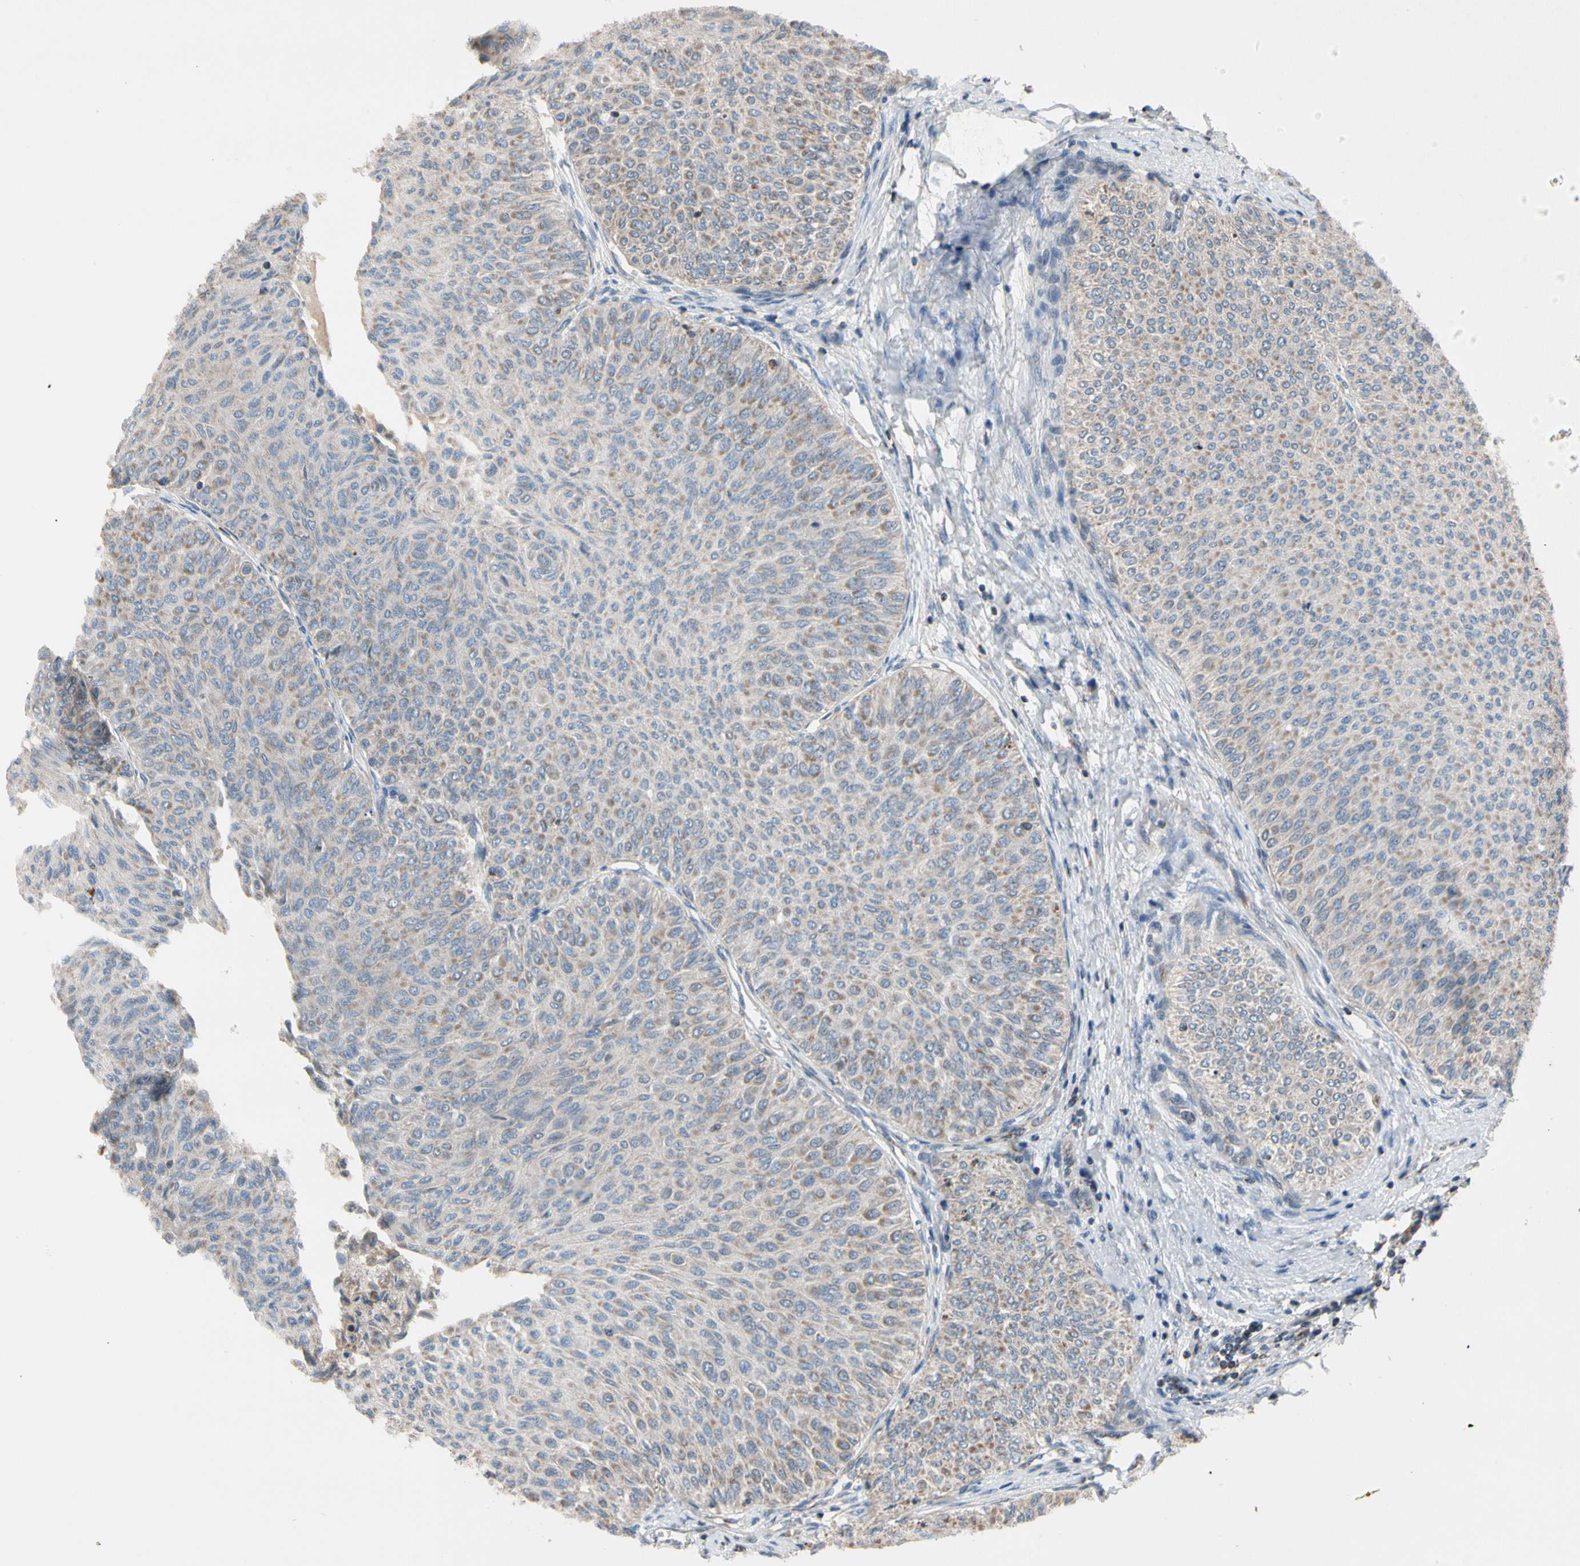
{"staining": {"intensity": "weak", "quantity": ">75%", "location": "cytoplasmic/membranous"}, "tissue": "urothelial cancer", "cell_type": "Tumor cells", "image_type": "cancer", "snomed": [{"axis": "morphology", "description": "Urothelial carcinoma, Low grade"}, {"axis": "topography", "description": "Urinary bladder"}], "caption": "About >75% of tumor cells in human urothelial carcinoma (low-grade) exhibit weak cytoplasmic/membranous protein expression as visualized by brown immunohistochemical staining.", "gene": "KHDC4", "patient": {"sex": "male", "age": 78}}